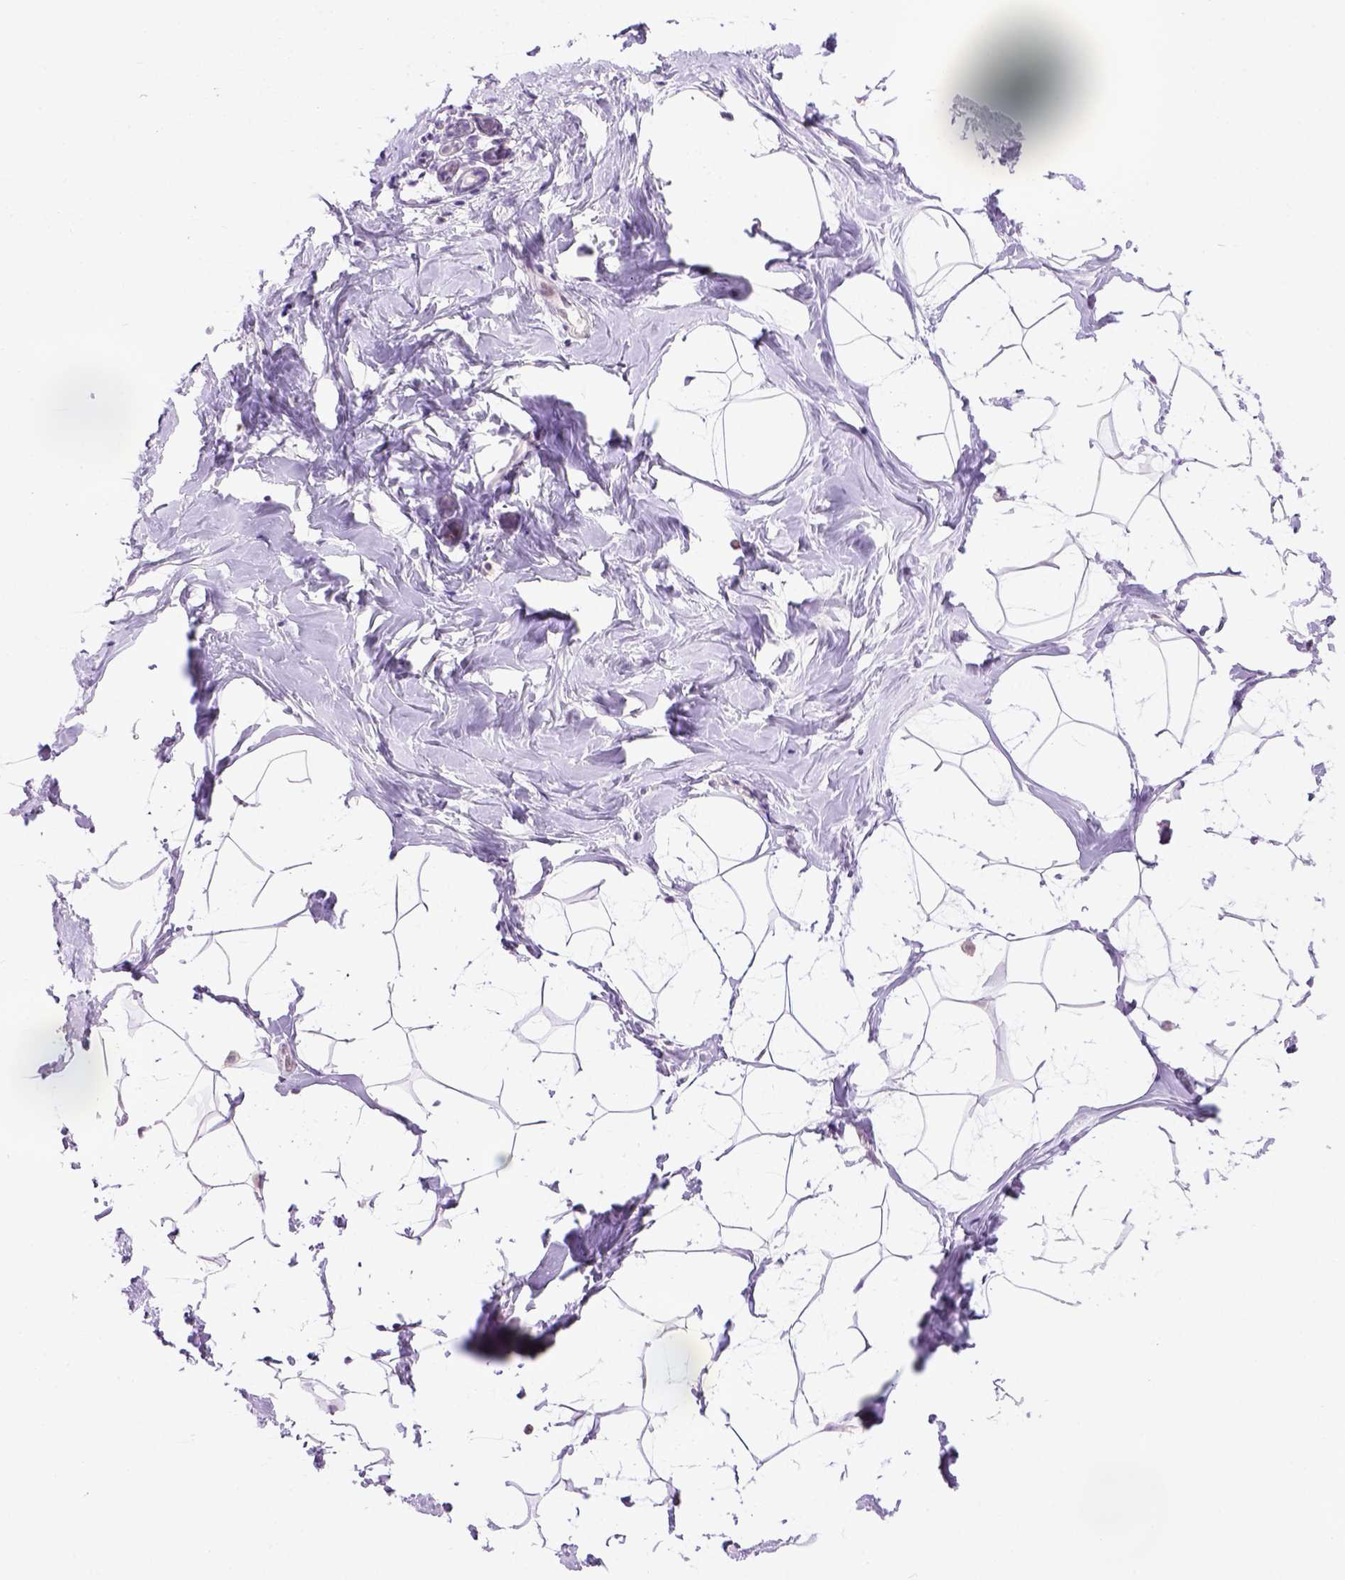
{"staining": {"intensity": "weak", "quantity": "25%-75%", "location": "nuclear"}, "tissue": "breast", "cell_type": "Adipocytes", "image_type": "normal", "snomed": [{"axis": "morphology", "description": "Normal tissue, NOS"}, {"axis": "topography", "description": "Breast"}], "caption": "Breast stained for a protein (brown) reveals weak nuclear positive staining in approximately 25%-75% of adipocytes.", "gene": "TBPL1", "patient": {"sex": "female", "age": 32}}